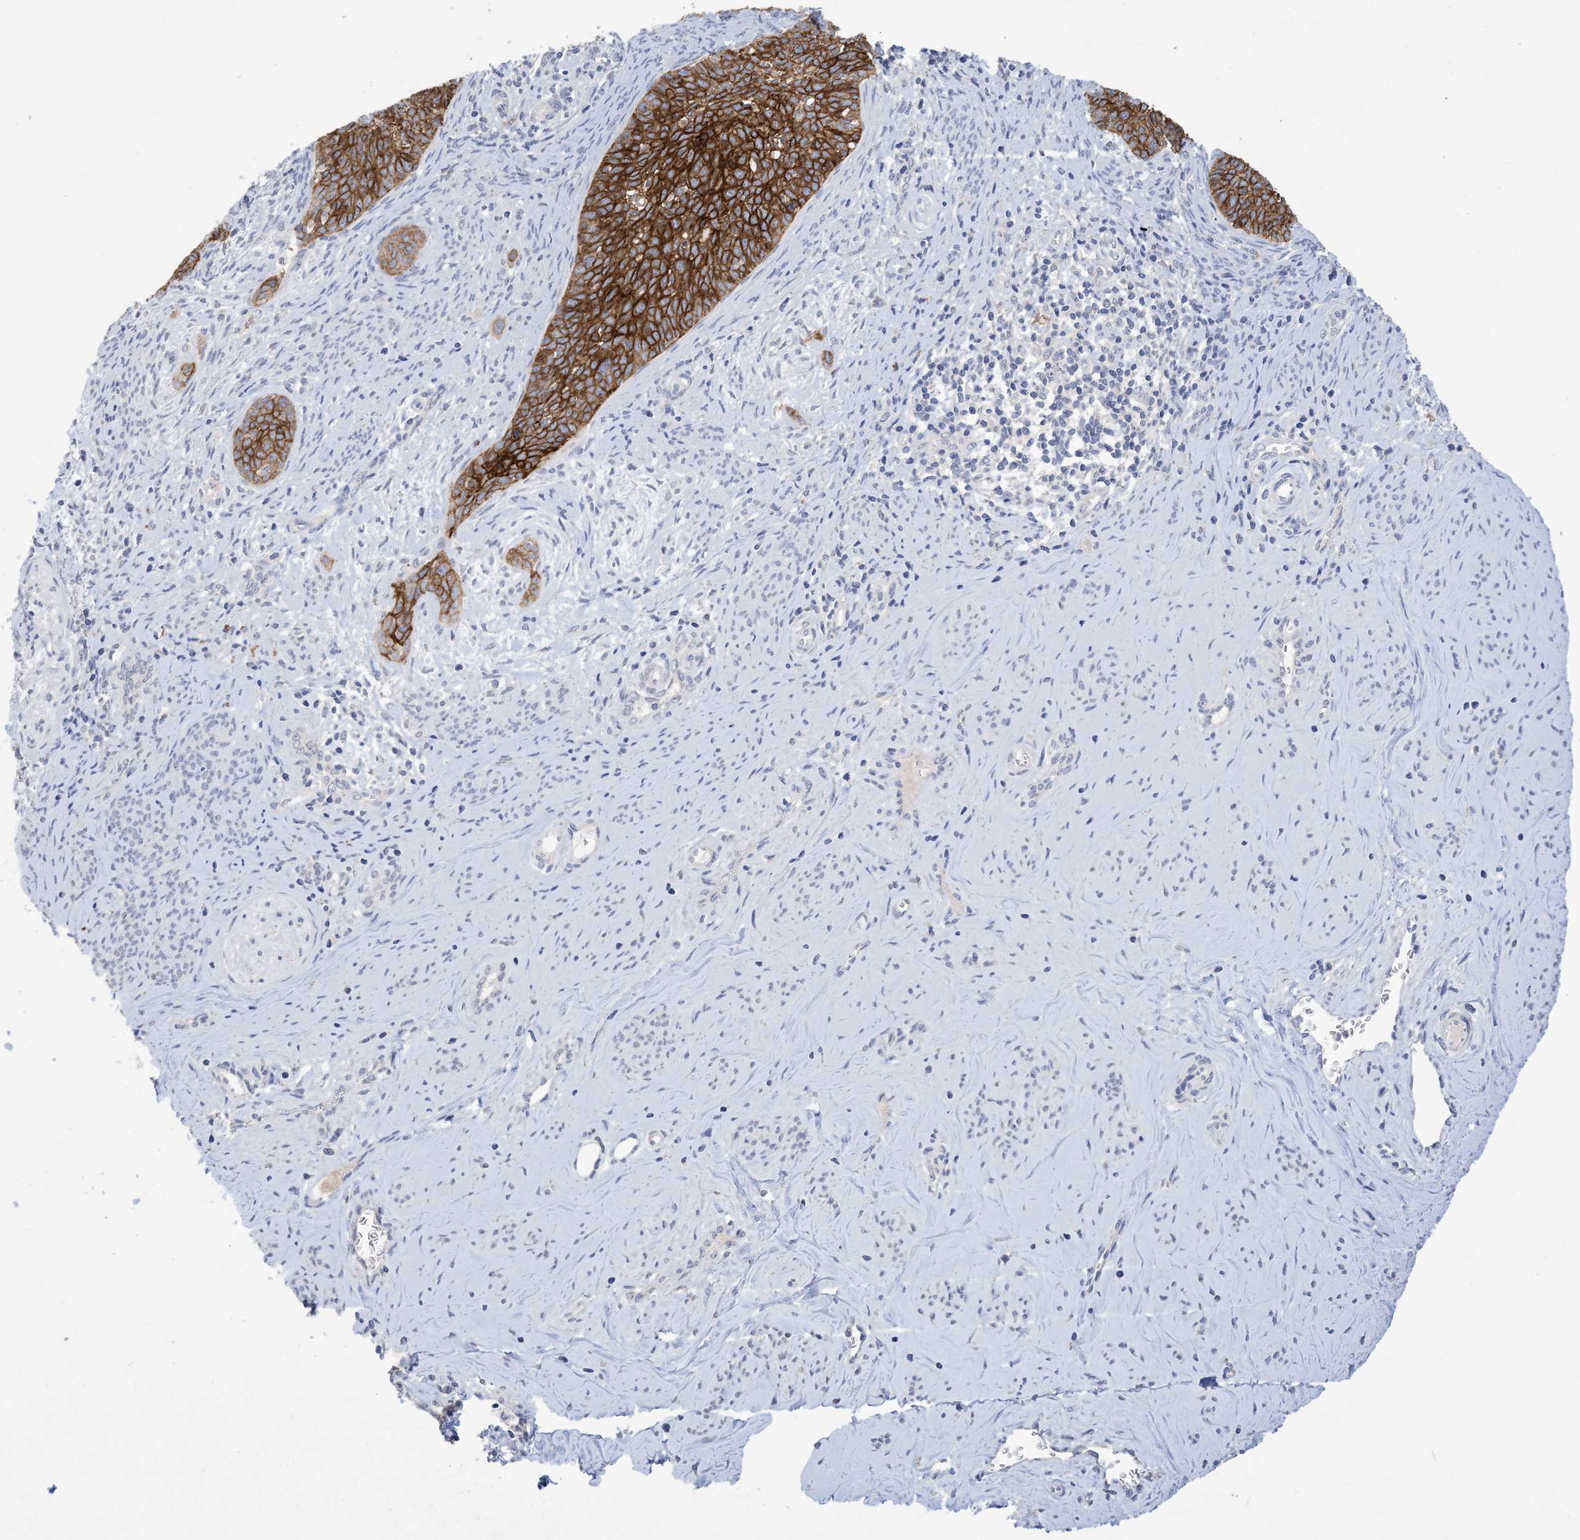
{"staining": {"intensity": "strong", "quantity": ">75%", "location": "cytoplasmic/membranous"}, "tissue": "cervical cancer", "cell_type": "Tumor cells", "image_type": "cancer", "snomed": [{"axis": "morphology", "description": "Squamous cell carcinoma, NOS"}, {"axis": "topography", "description": "Cervix"}], "caption": "Brown immunohistochemical staining in human squamous cell carcinoma (cervical) reveals strong cytoplasmic/membranous expression in about >75% of tumor cells. The staining was performed using DAB (3,3'-diaminobenzidine), with brown indicating positive protein expression. Nuclei are stained blue with hematoxylin.", "gene": "DSC3", "patient": {"sex": "female", "age": 33}}